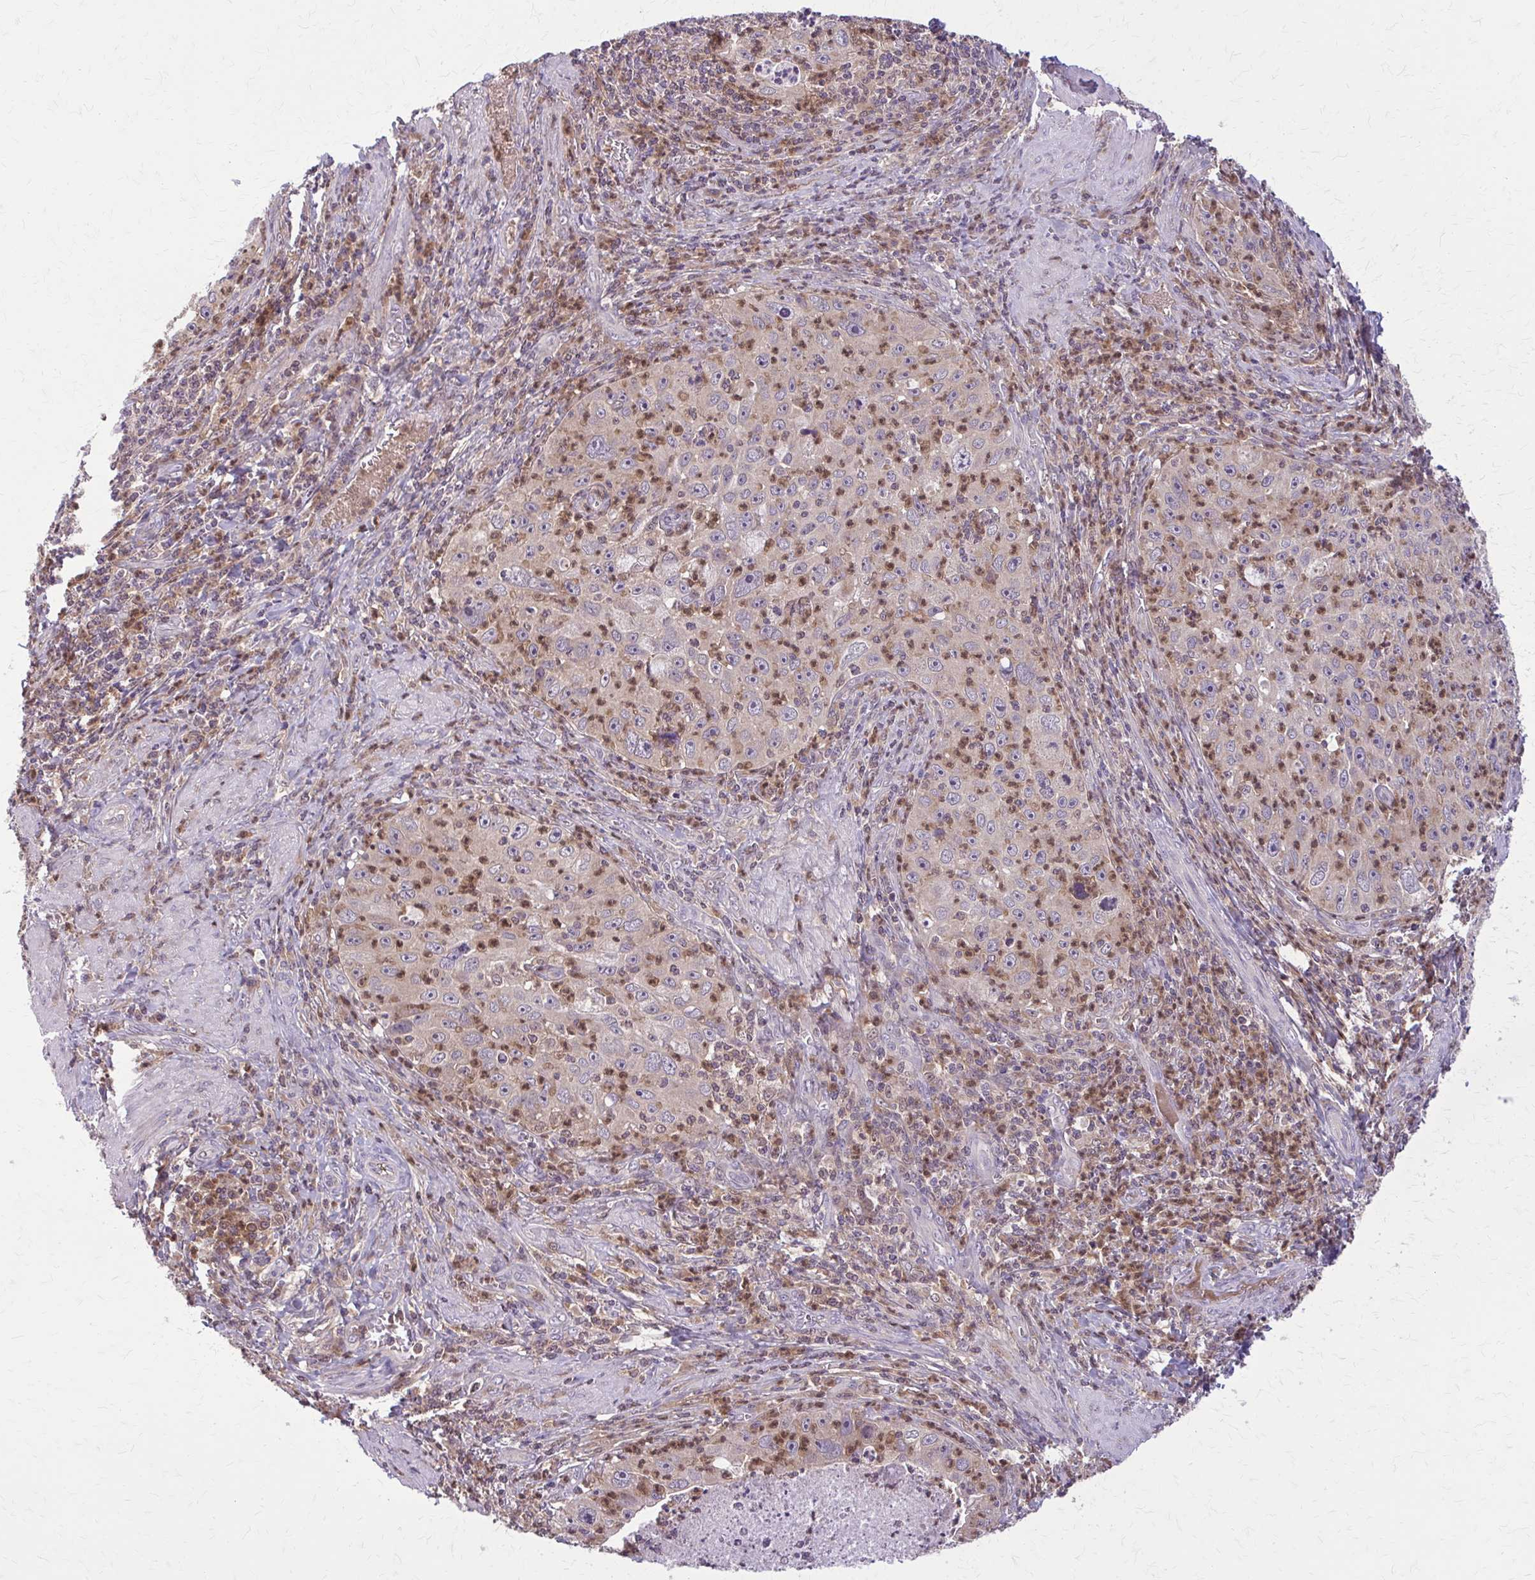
{"staining": {"intensity": "weak", "quantity": "25%-75%", "location": "cytoplasmic/membranous"}, "tissue": "cervical cancer", "cell_type": "Tumor cells", "image_type": "cancer", "snomed": [{"axis": "morphology", "description": "Squamous cell carcinoma, NOS"}, {"axis": "topography", "description": "Cervix"}], "caption": "Immunohistochemistry (IHC) (DAB (3,3'-diaminobenzidine)) staining of human cervical cancer (squamous cell carcinoma) displays weak cytoplasmic/membranous protein staining in about 25%-75% of tumor cells.", "gene": "NRBF2", "patient": {"sex": "female", "age": 30}}